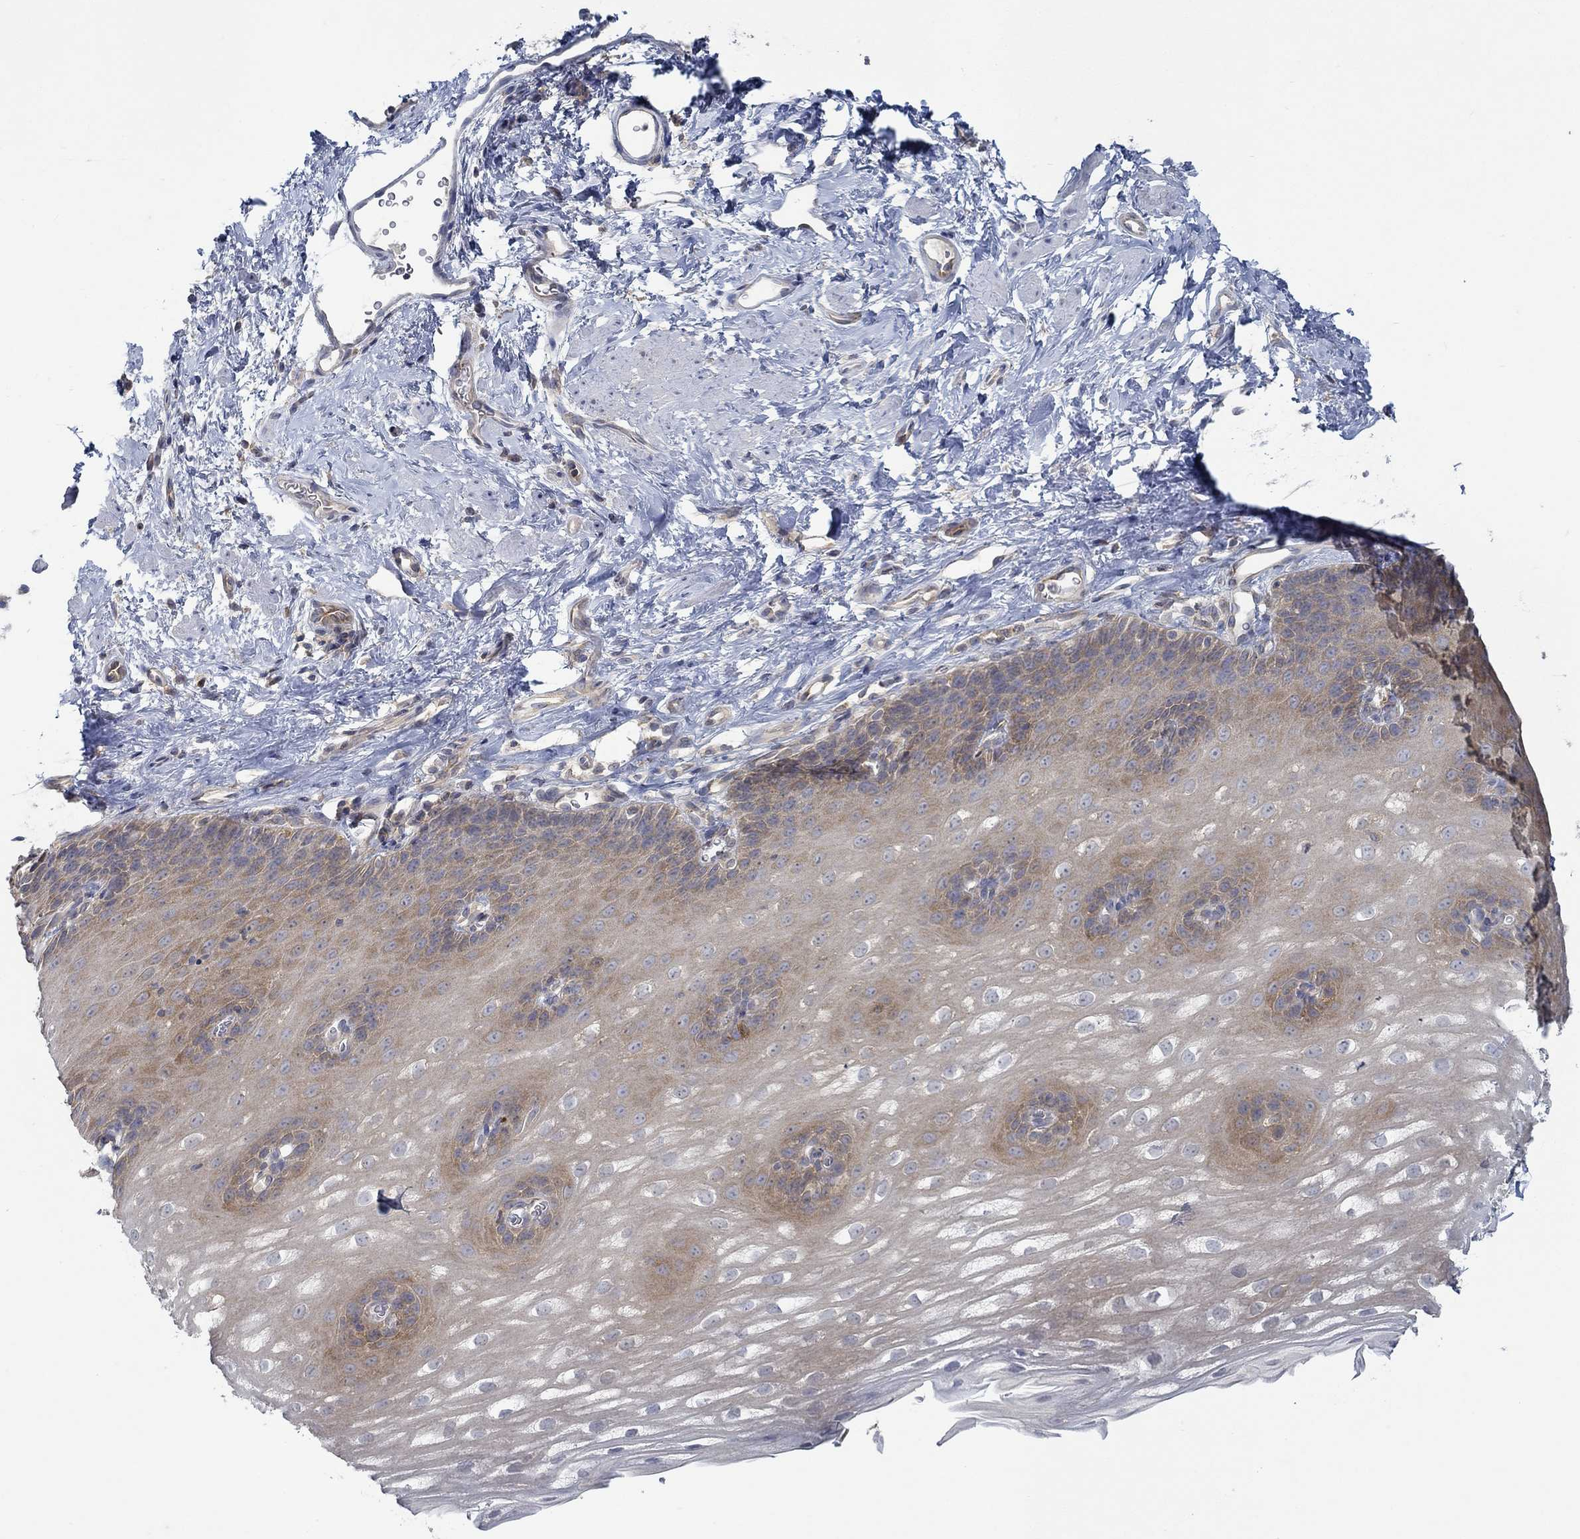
{"staining": {"intensity": "moderate", "quantity": "<25%", "location": "cytoplasmic/membranous"}, "tissue": "esophagus", "cell_type": "Squamous epithelial cells", "image_type": "normal", "snomed": [{"axis": "morphology", "description": "Normal tissue, NOS"}, {"axis": "topography", "description": "Esophagus"}], "caption": "A micrograph showing moderate cytoplasmic/membranous positivity in about <25% of squamous epithelial cells in benign esophagus, as visualized by brown immunohistochemical staining.", "gene": "MTHFR", "patient": {"sex": "male", "age": 64}}